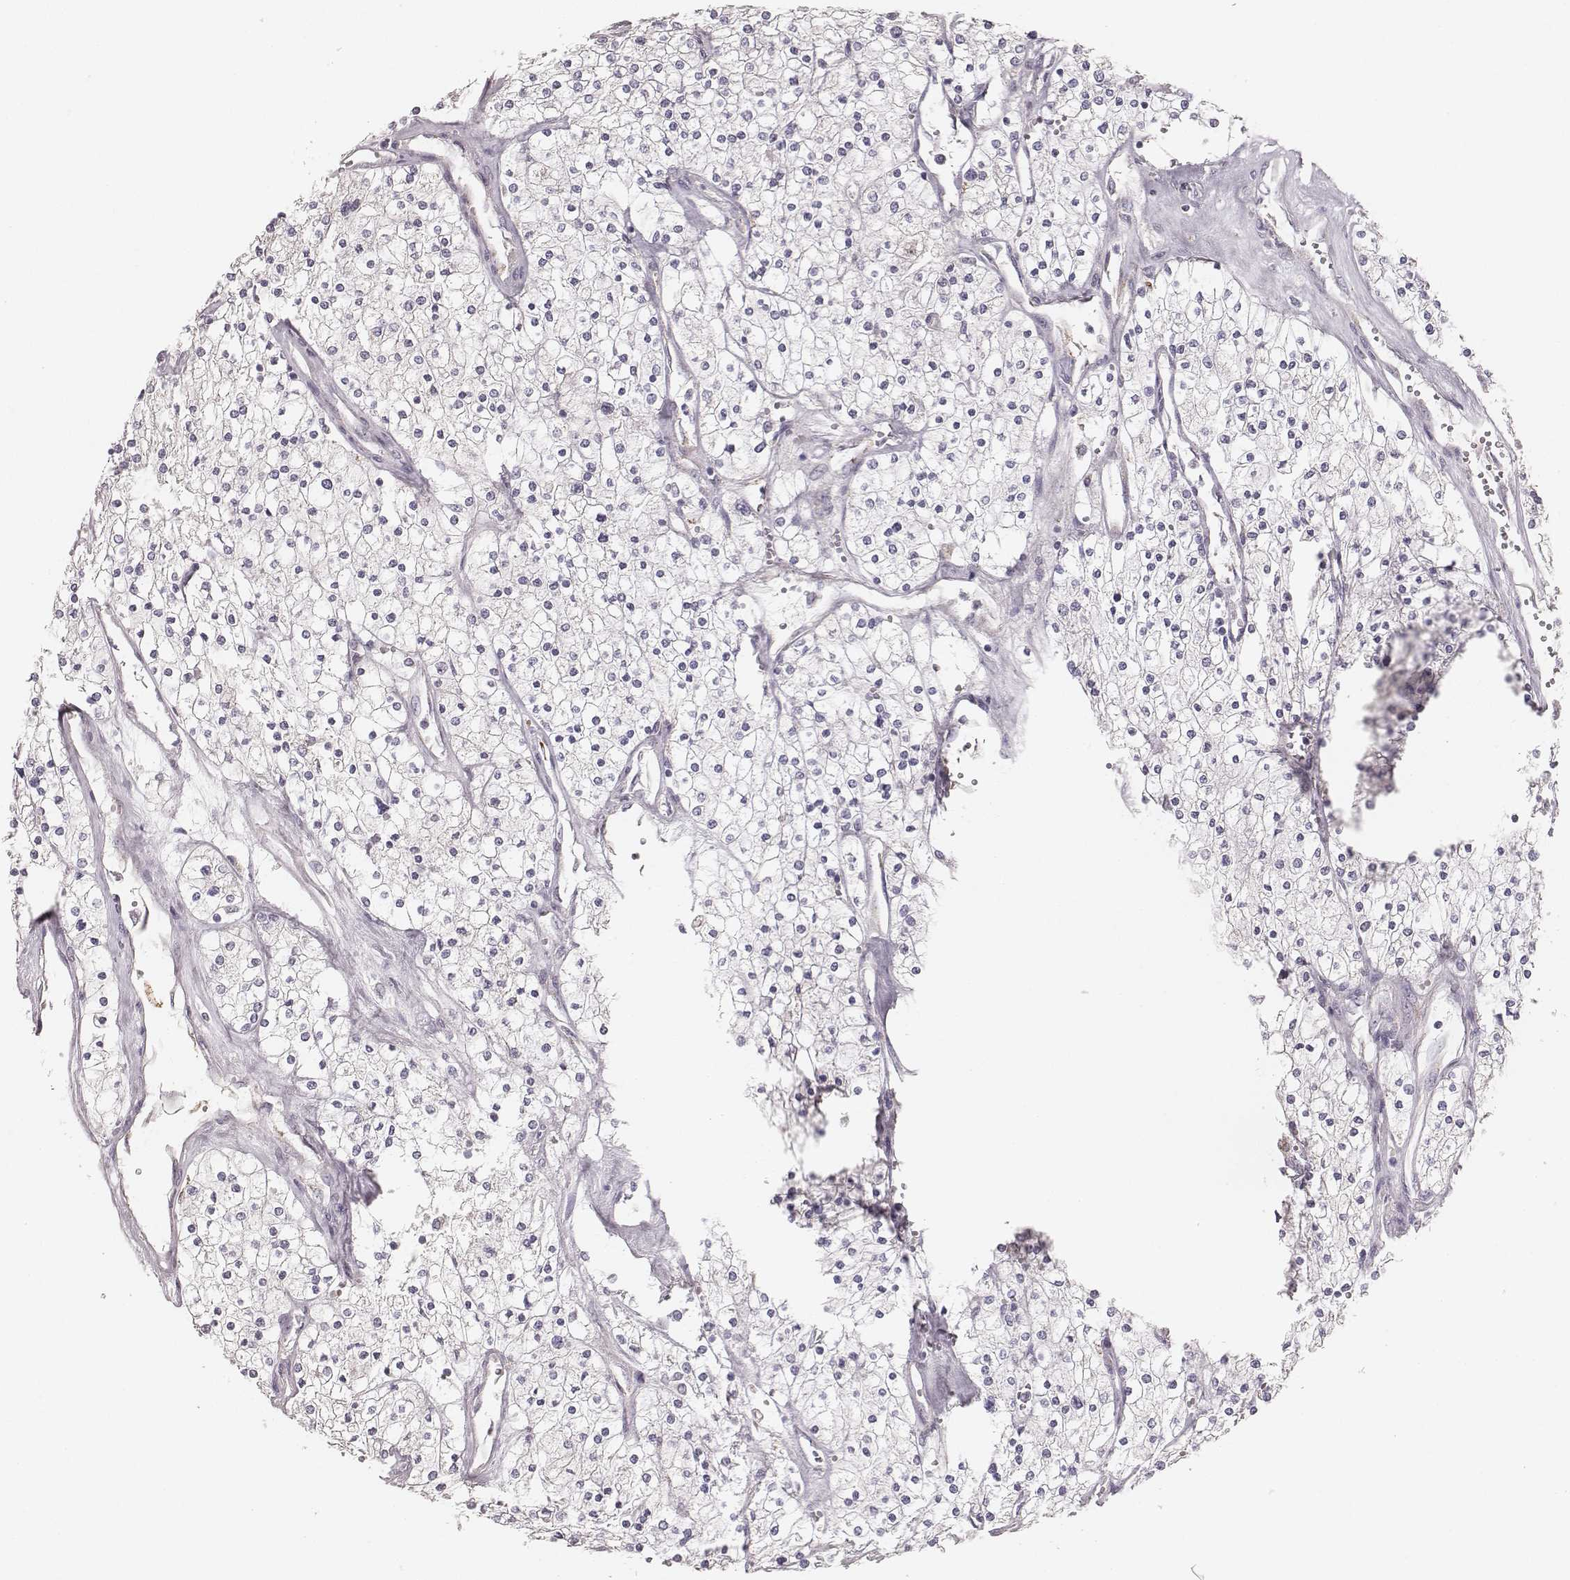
{"staining": {"intensity": "negative", "quantity": "none", "location": "none"}, "tissue": "renal cancer", "cell_type": "Tumor cells", "image_type": "cancer", "snomed": [{"axis": "morphology", "description": "Adenocarcinoma, NOS"}, {"axis": "topography", "description": "Kidney"}], "caption": "Histopathology image shows no significant protein expression in tumor cells of adenocarcinoma (renal).", "gene": "TUFM", "patient": {"sex": "male", "age": 80}}